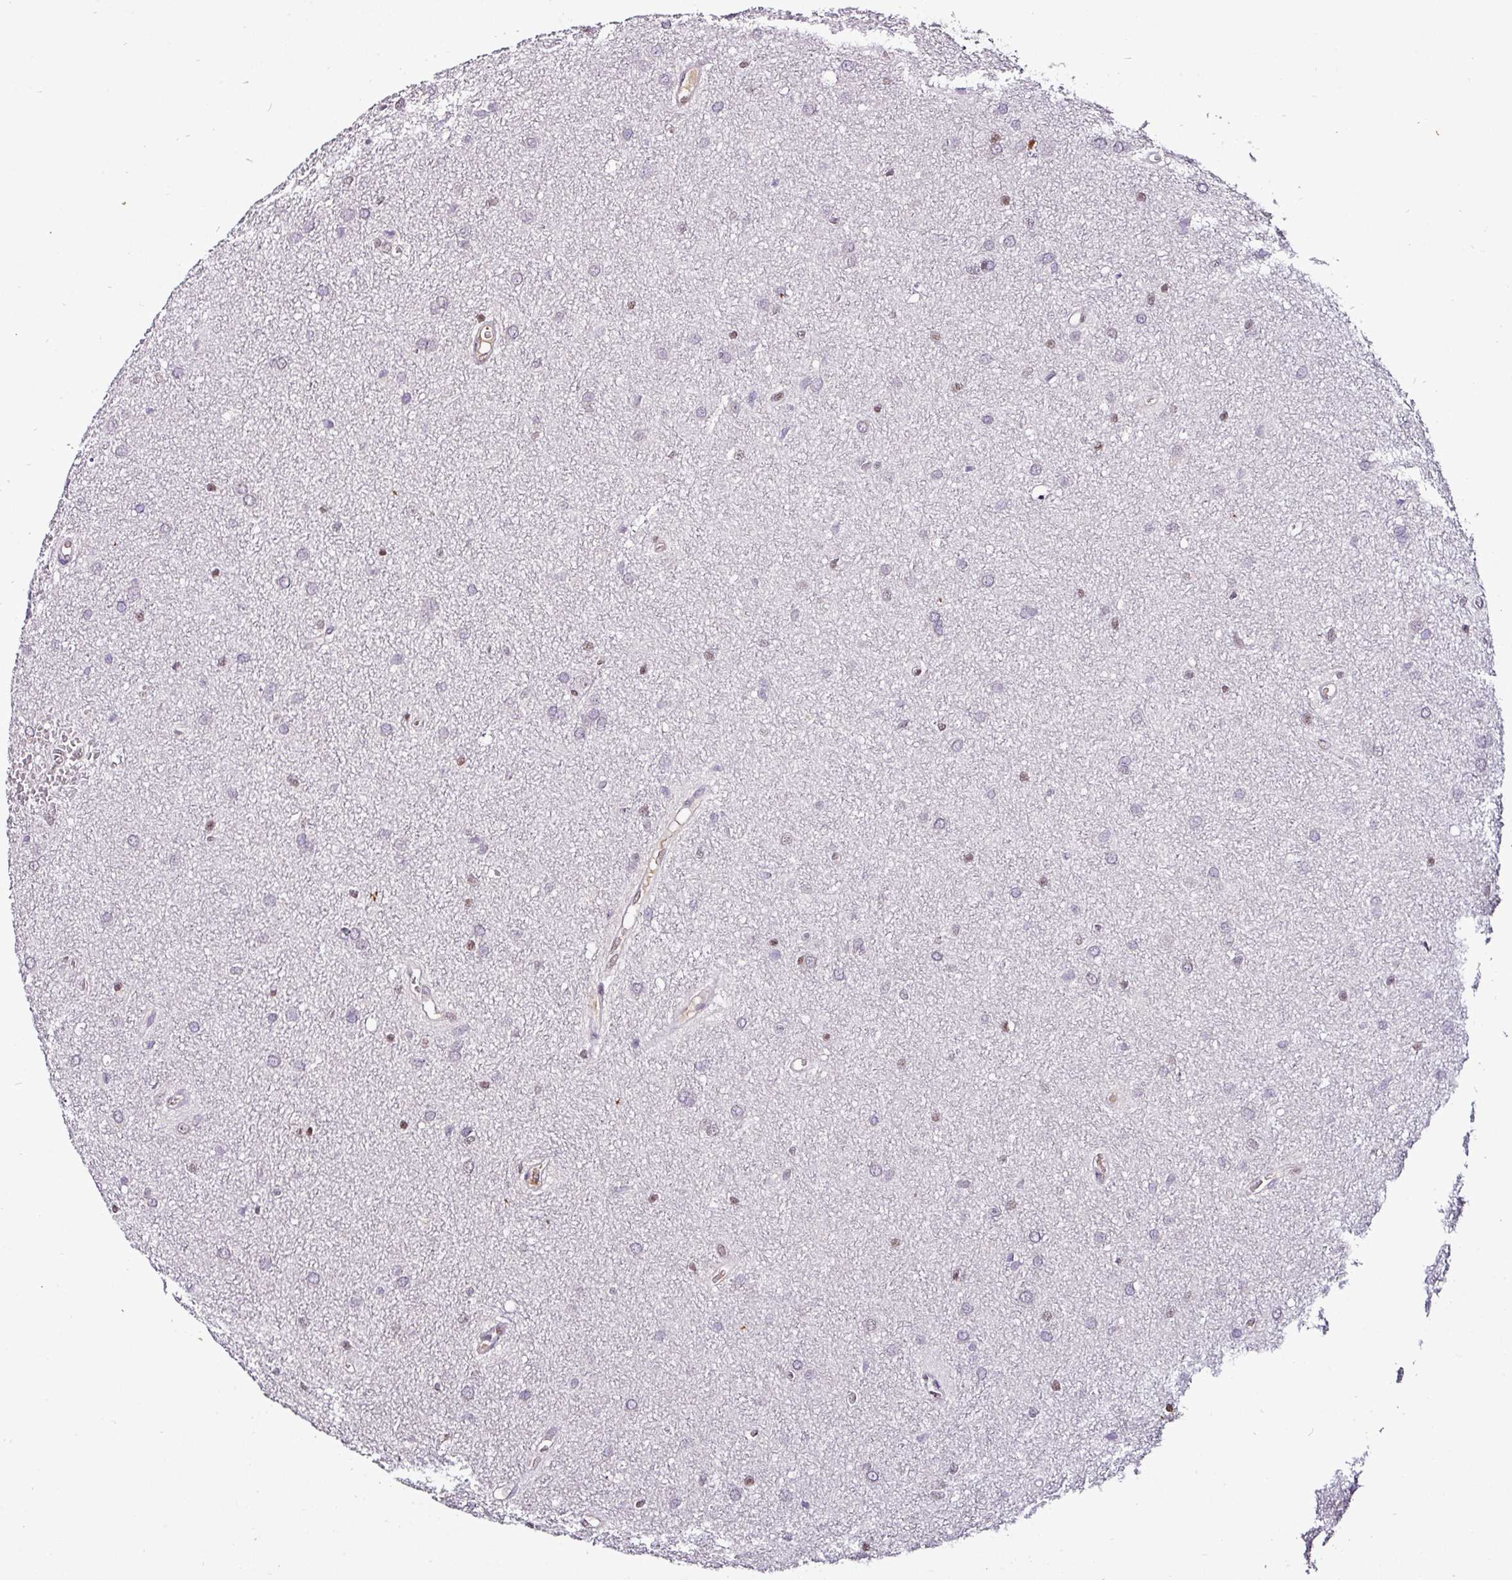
{"staining": {"intensity": "weak", "quantity": "25%-75%", "location": "nuclear"}, "tissue": "glioma", "cell_type": "Tumor cells", "image_type": "cancer", "snomed": [{"axis": "morphology", "description": "Glioma, malignant, Low grade"}, {"axis": "topography", "description": "Cerebellum"}], "caption": "Brown immunohistochemical staining in human glioma shows weak nuclear expression in approximately 25%-75% of tumor cells.", "gene": "KLF16", "patient": {"sex": "female", "age": 5}}